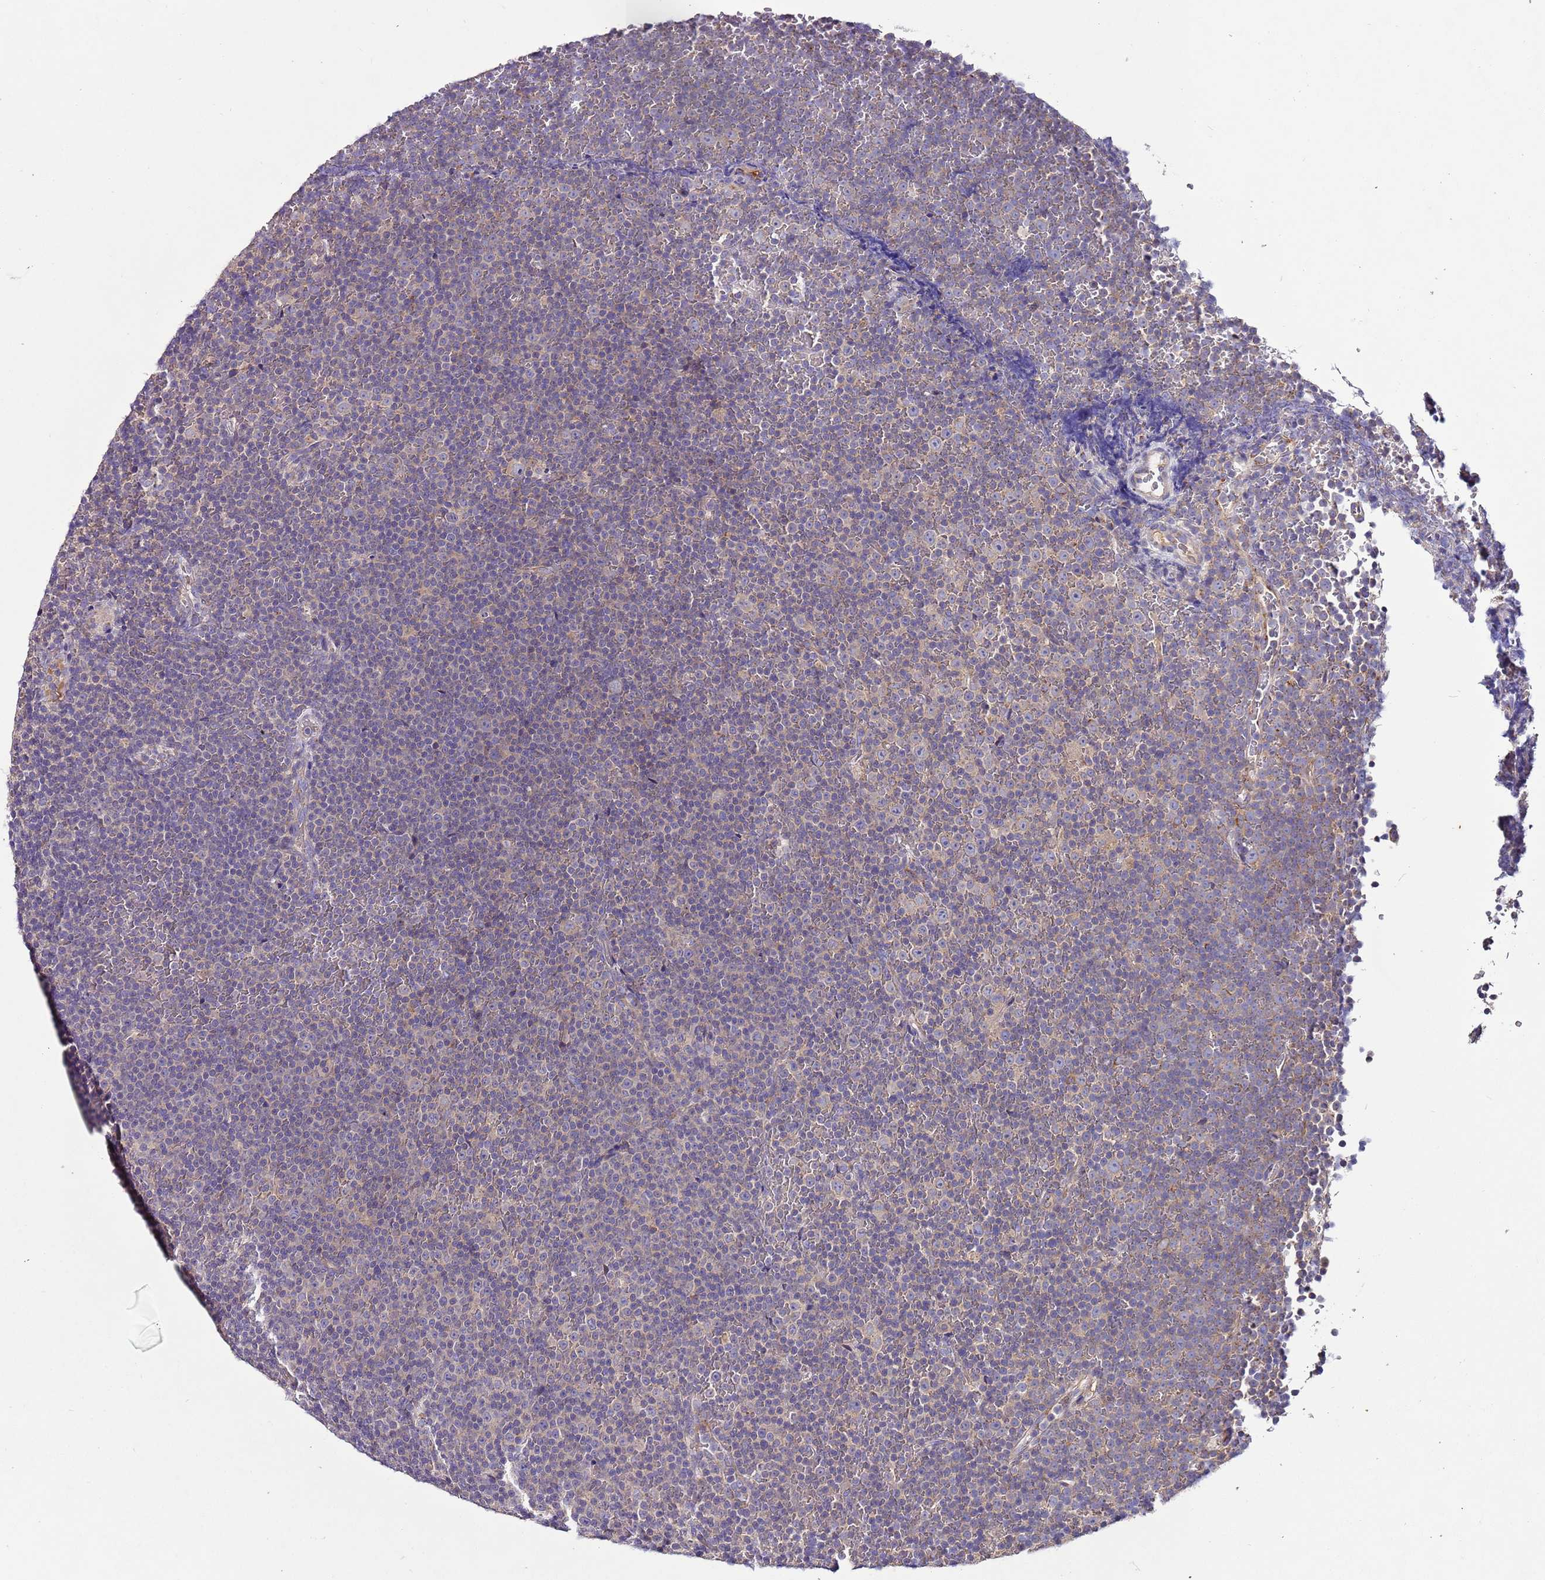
{"staining": {"intensity": "negative", "quantity": "none", "location": "none"}, "tissue": "lymphoma", "cell_type": "Tumor cells", "image_type": "cancer", "snomed": [{"axis": "morphology", "description": "Malignant lymphoma, non-Hodgkin's type, Low grade"}, {"axis": "topography", "description": "Lymph node"}], "caption": "Immunohistochemical staining of human lymphoma demonstrates no significant staining in tumor cells. (DAB (3,3'-diaminobenzidine) IHC, high magnification).", "gene": "FAM20A", "patient": {"sex": "female", "age": 67}}